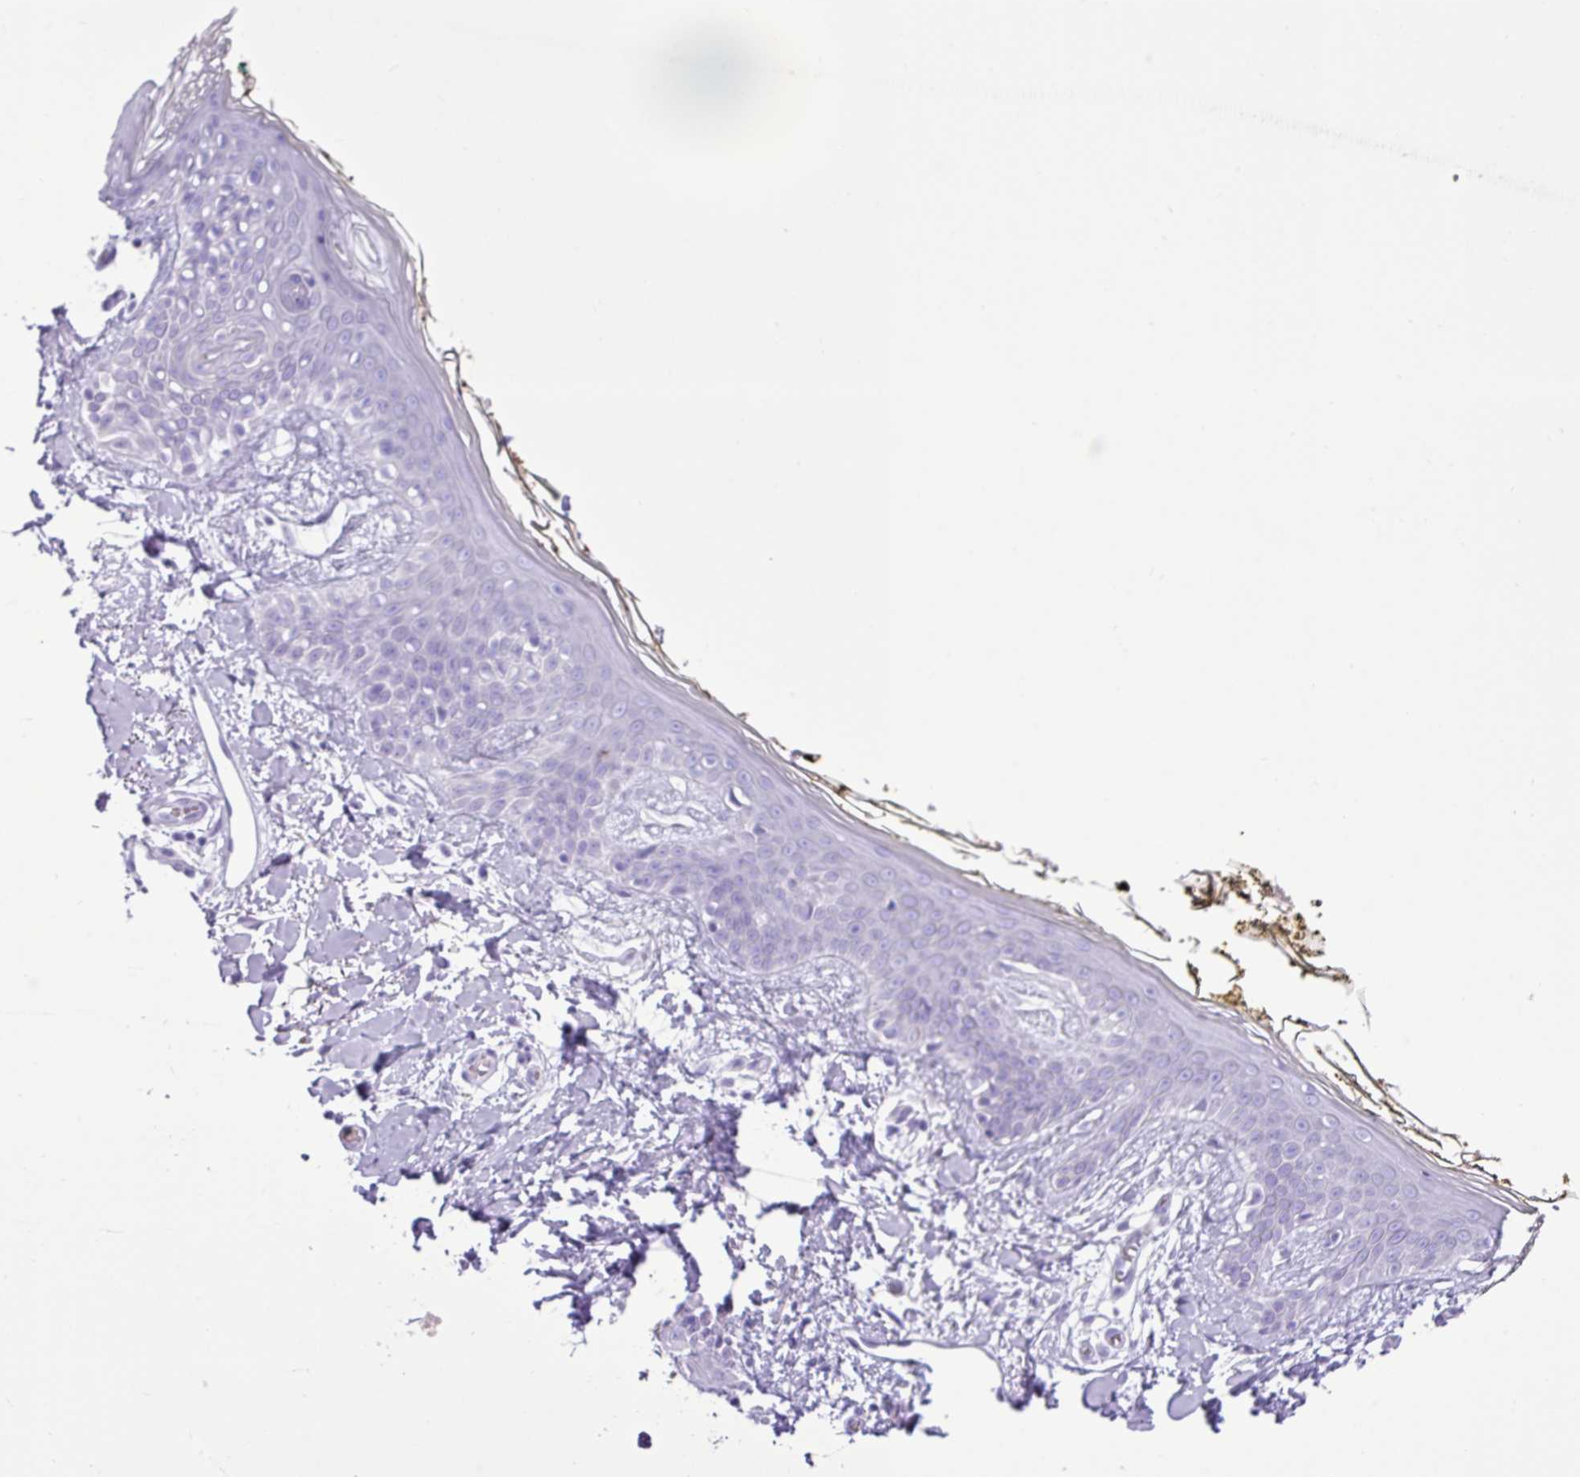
{"staining": {"intensity": "negative", "quantity": "none", "location": "none"}, "tissue": "skin", "cell_type": "Fibroblasts", "image_type": "normal", "snomed": [{"axis": "morphology", "description": "Normal tissue, NOS"}, {"axis": "topography", "description": "Skin"}], "caption": "This is a histopathology image of immunohistochemistry (IHC) staining of unremarkable skin, which shows no expression in fibroblasts. Brightfield microscopy of immunohistochemistry stained with DAB (3,3'-diaminobenzidine) (brown) and hematoxylin (blue), captured at high magnification.", "gene": "ZSCAN5A", "patient": {"sex": "female", "age": 34}}